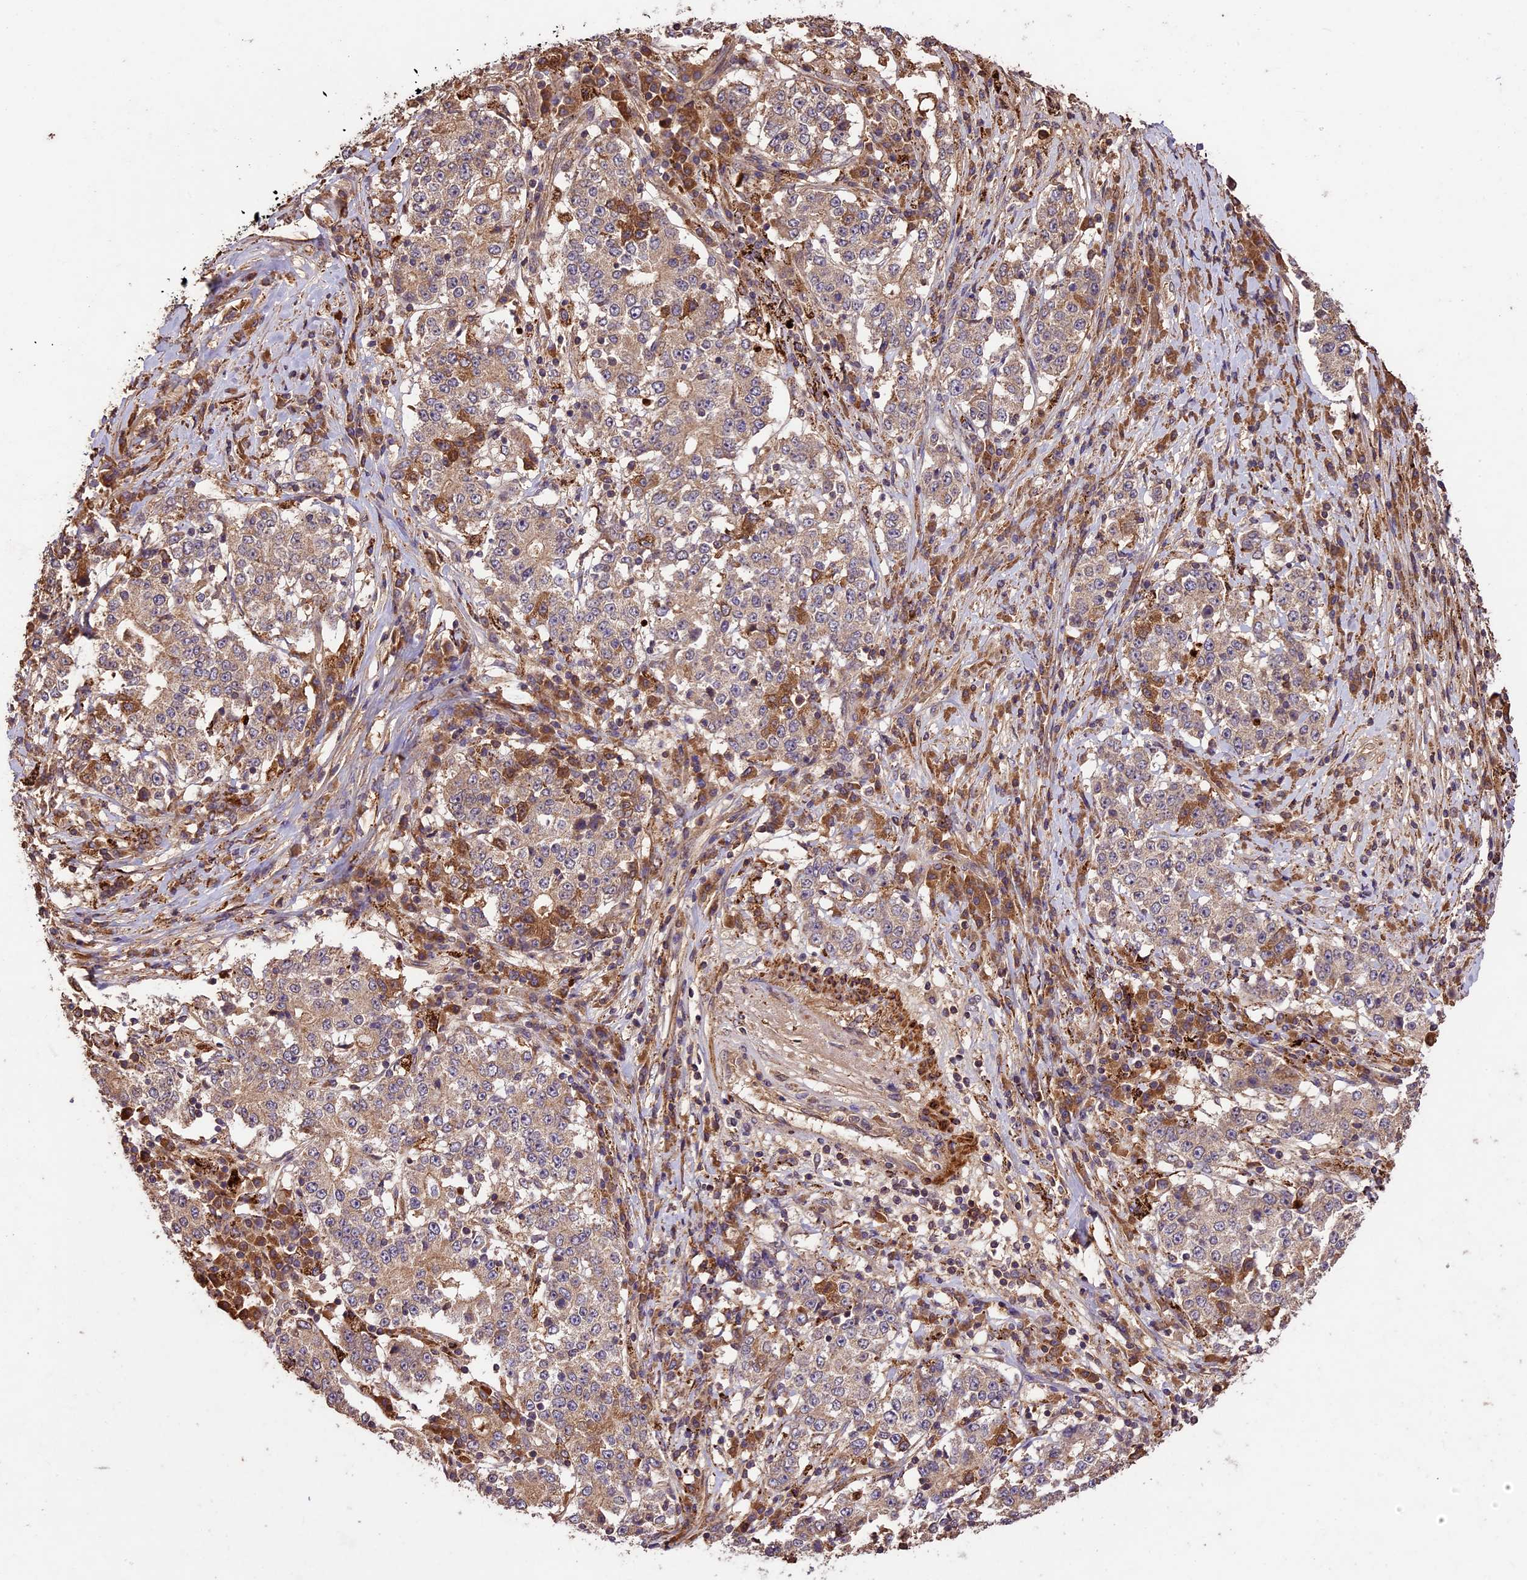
{"staining": {"intensity": "weak", "quantity": ">75%", "location": "cytoplasmic/membranous"}, "tissue": "stomach cancer", "cell_type": "Tumor cells", "image_type": "cancer", "snomed": [{"axis": "morphology", "description": "Adenocarcinoma, NOS"}, {"axis": "topography", "description": "Stomach"}], "caption": "An image showing weak cytoplasmic/membranous expression in approximately >75% of tumor cells in adenocarcinoma (stomach), as visualized by brown immunohistochemical staining.", "gene": "CRLF1", "patient": {"sex": "male", "age": 59}}